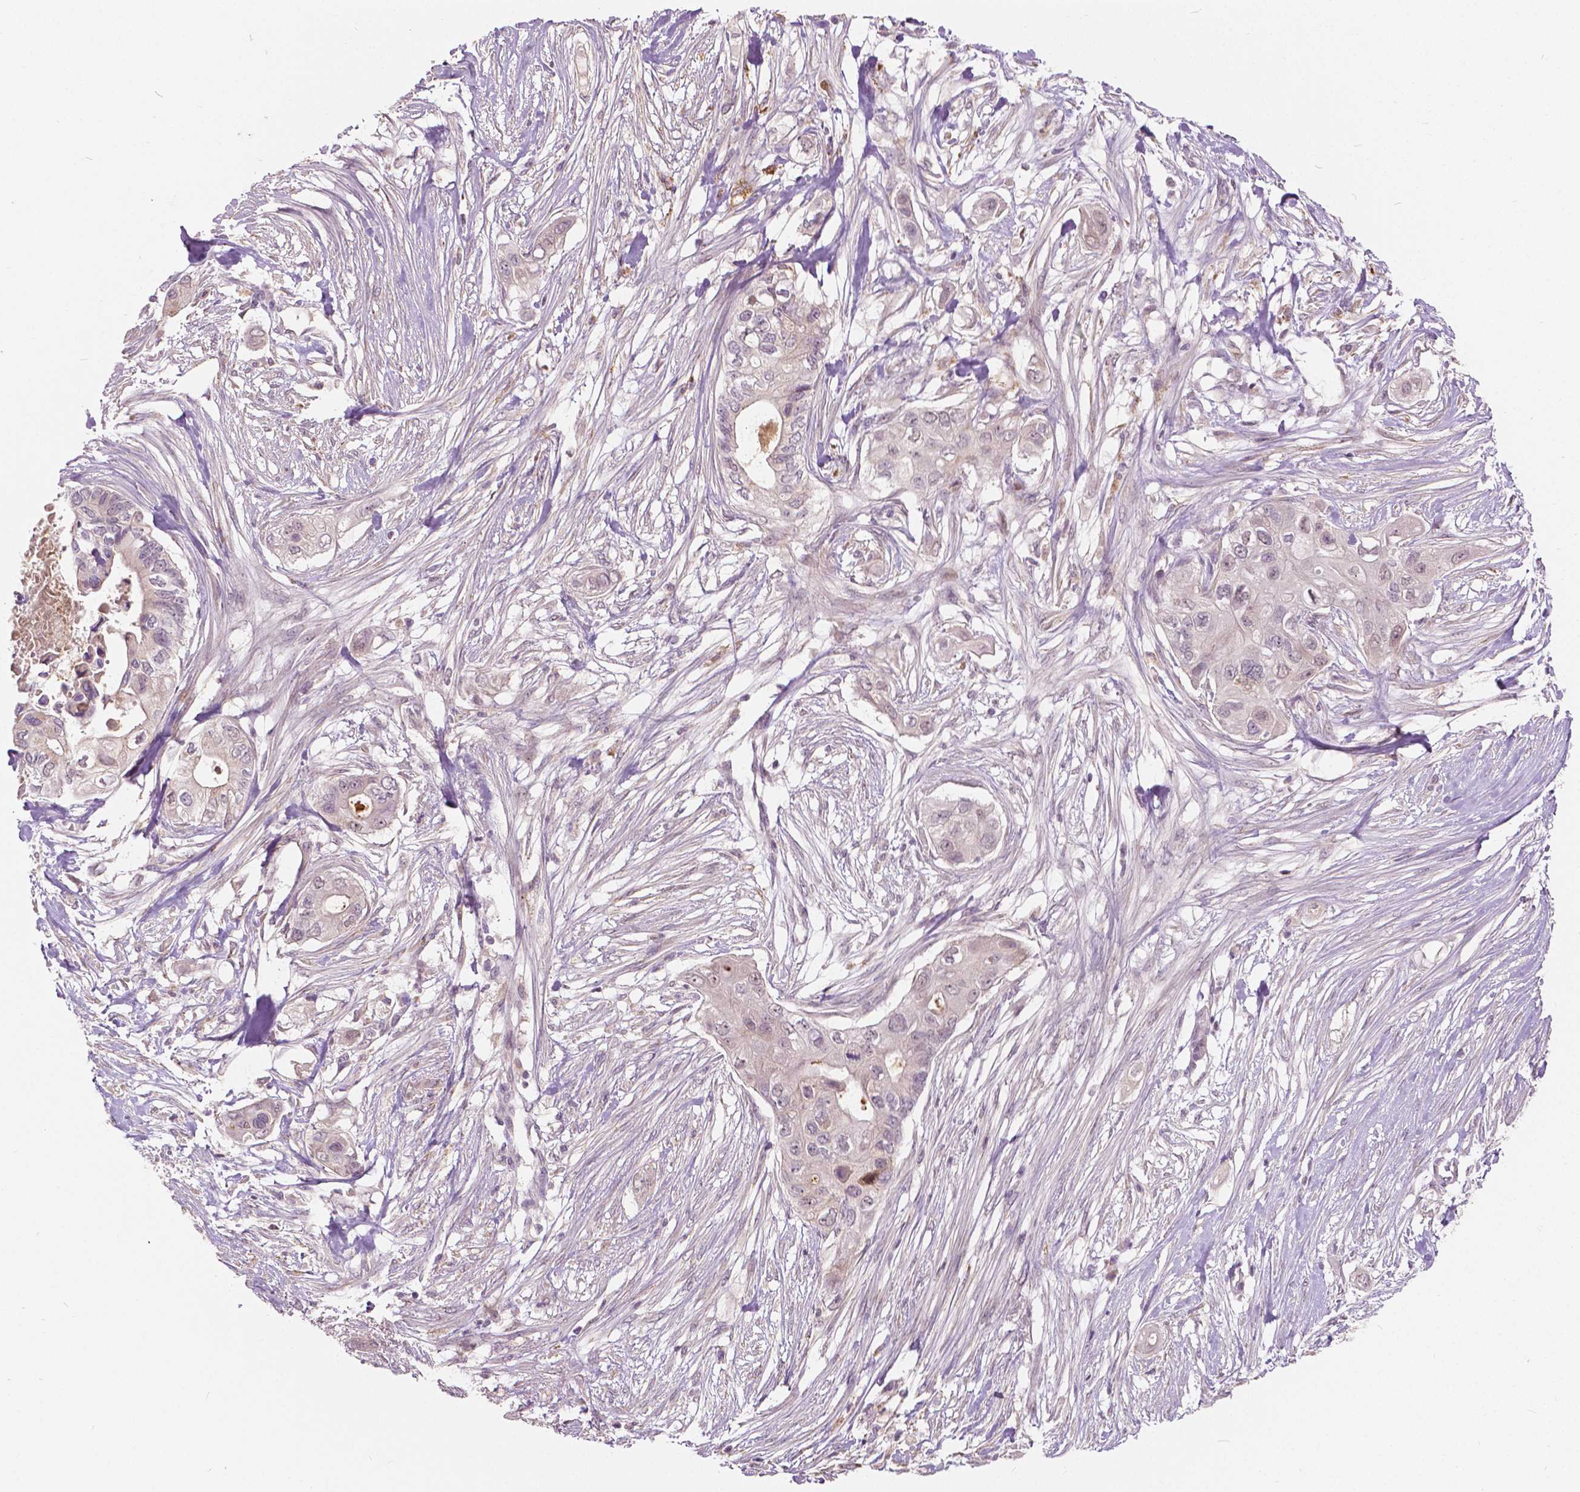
{"staining": {"intensity": "weak", "quantity": "<25%", "location": "nuclear"}, "tissue": "pancreatic cancer", "cell_type": "Tumor cells", "image_type": "cancer", "snomed": [{"axis": "morphology", "description": "Adenocarcinoma, NOS"}, {"axis": "topography", "description": "Pancreas"}], "caption": "The photomicrograph exhibits no significant expression in tumor cells of adenocarcinoma (pancreatic).", "gene": "DLX6", "patient": {"sex": "female", "age": 63}}